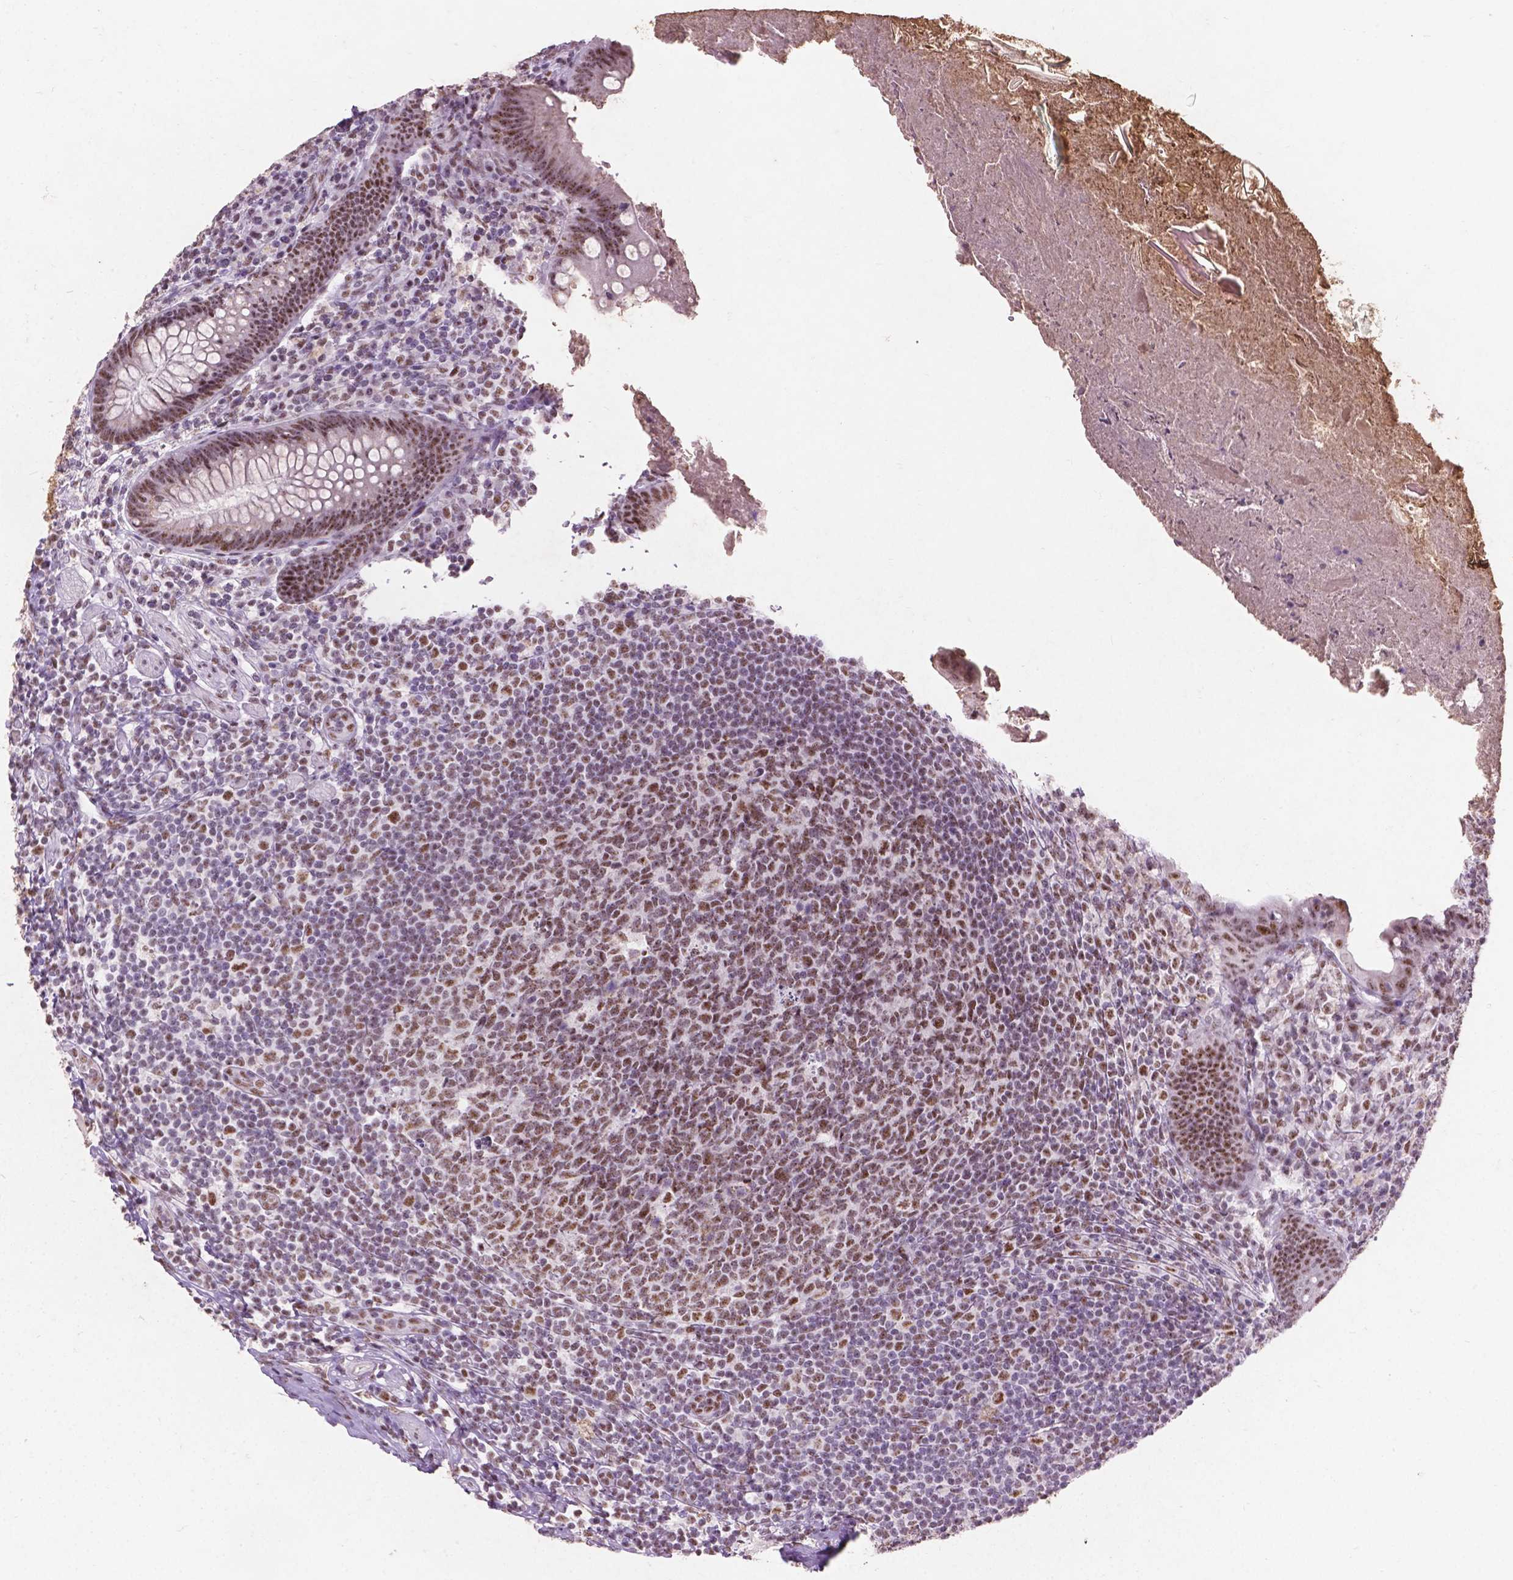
{"staining": {"intensity": "moderate", "quantity": "25%-75%", "location": "nuclear"}, "tissue": "appendix", "cell_type": "Glandular cells", "image_type": "normal", "snomed": [{"axis": "morphology", "description": "Normal tissue, NOS"}, {"axis": "topography", "description": "Appendix"}], "caption": "IHC photomicrograph of benign human appendix stained for a protein (brown), which displays medium levels of moderate nuclear expression in approximately 25%-75% of glandular cells.", "gene": "COIL", "patient": {"sex": "male", "age": 47}}